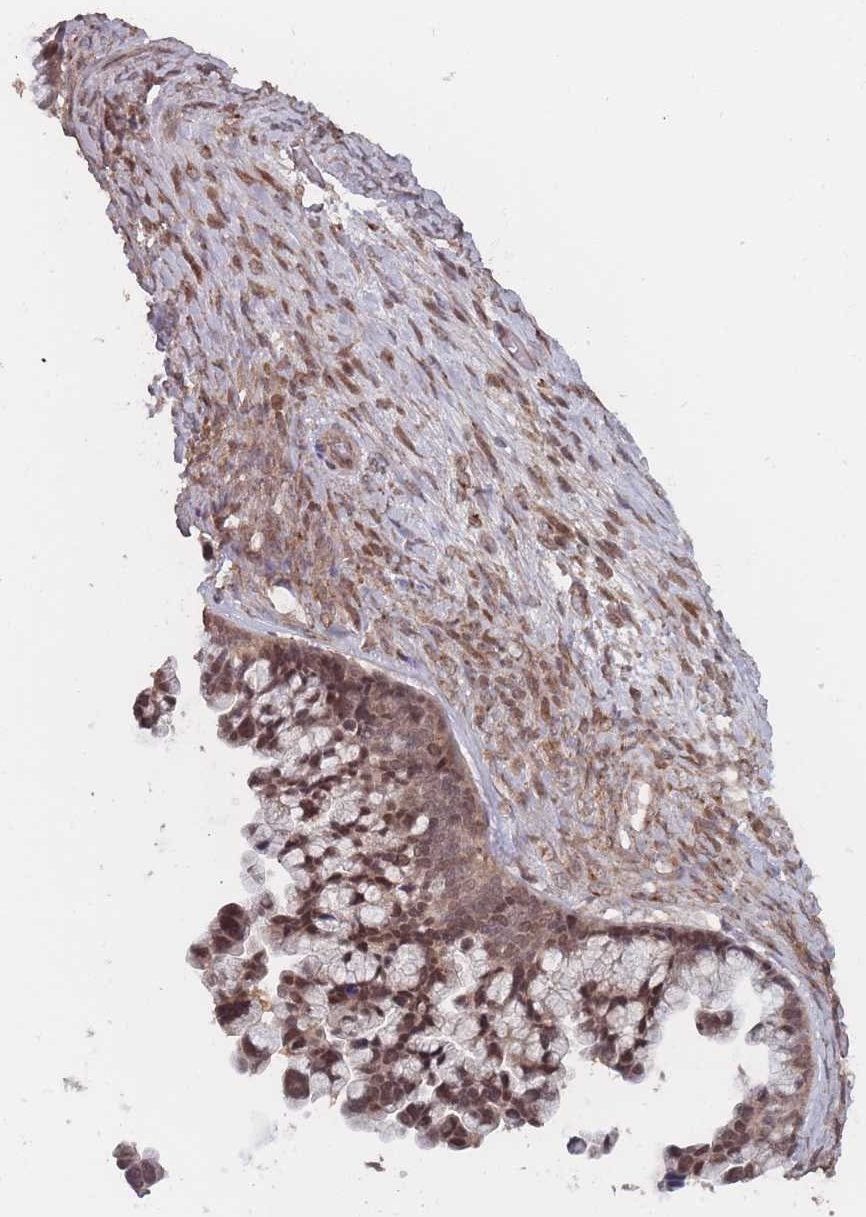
{"staining": {"intensity": "moderate", "quantity": ">75%", "location": "nuclear"}, "tissue": "ovarian cancer", "cell_type": "Tumor cells", "image_type": "cancer", "snomed": [{"axis": "morphology", "description": "Cystadenocarcinoma, serous, NOS"}, {"axis": "topography", "description": "Ovary"}], "caption": "Protein staining of serous cystadenocarcinoma (ovarian) tissue demonstrates moderate nuclear expression in approximately >75% of tumor cells. Using DAB (brown) and hematoxylin (blue) stains, captured at high magnification using brightfield microscopy.", "gene": "CNTRL", "patient": {"sex": "female", "age": 56}}